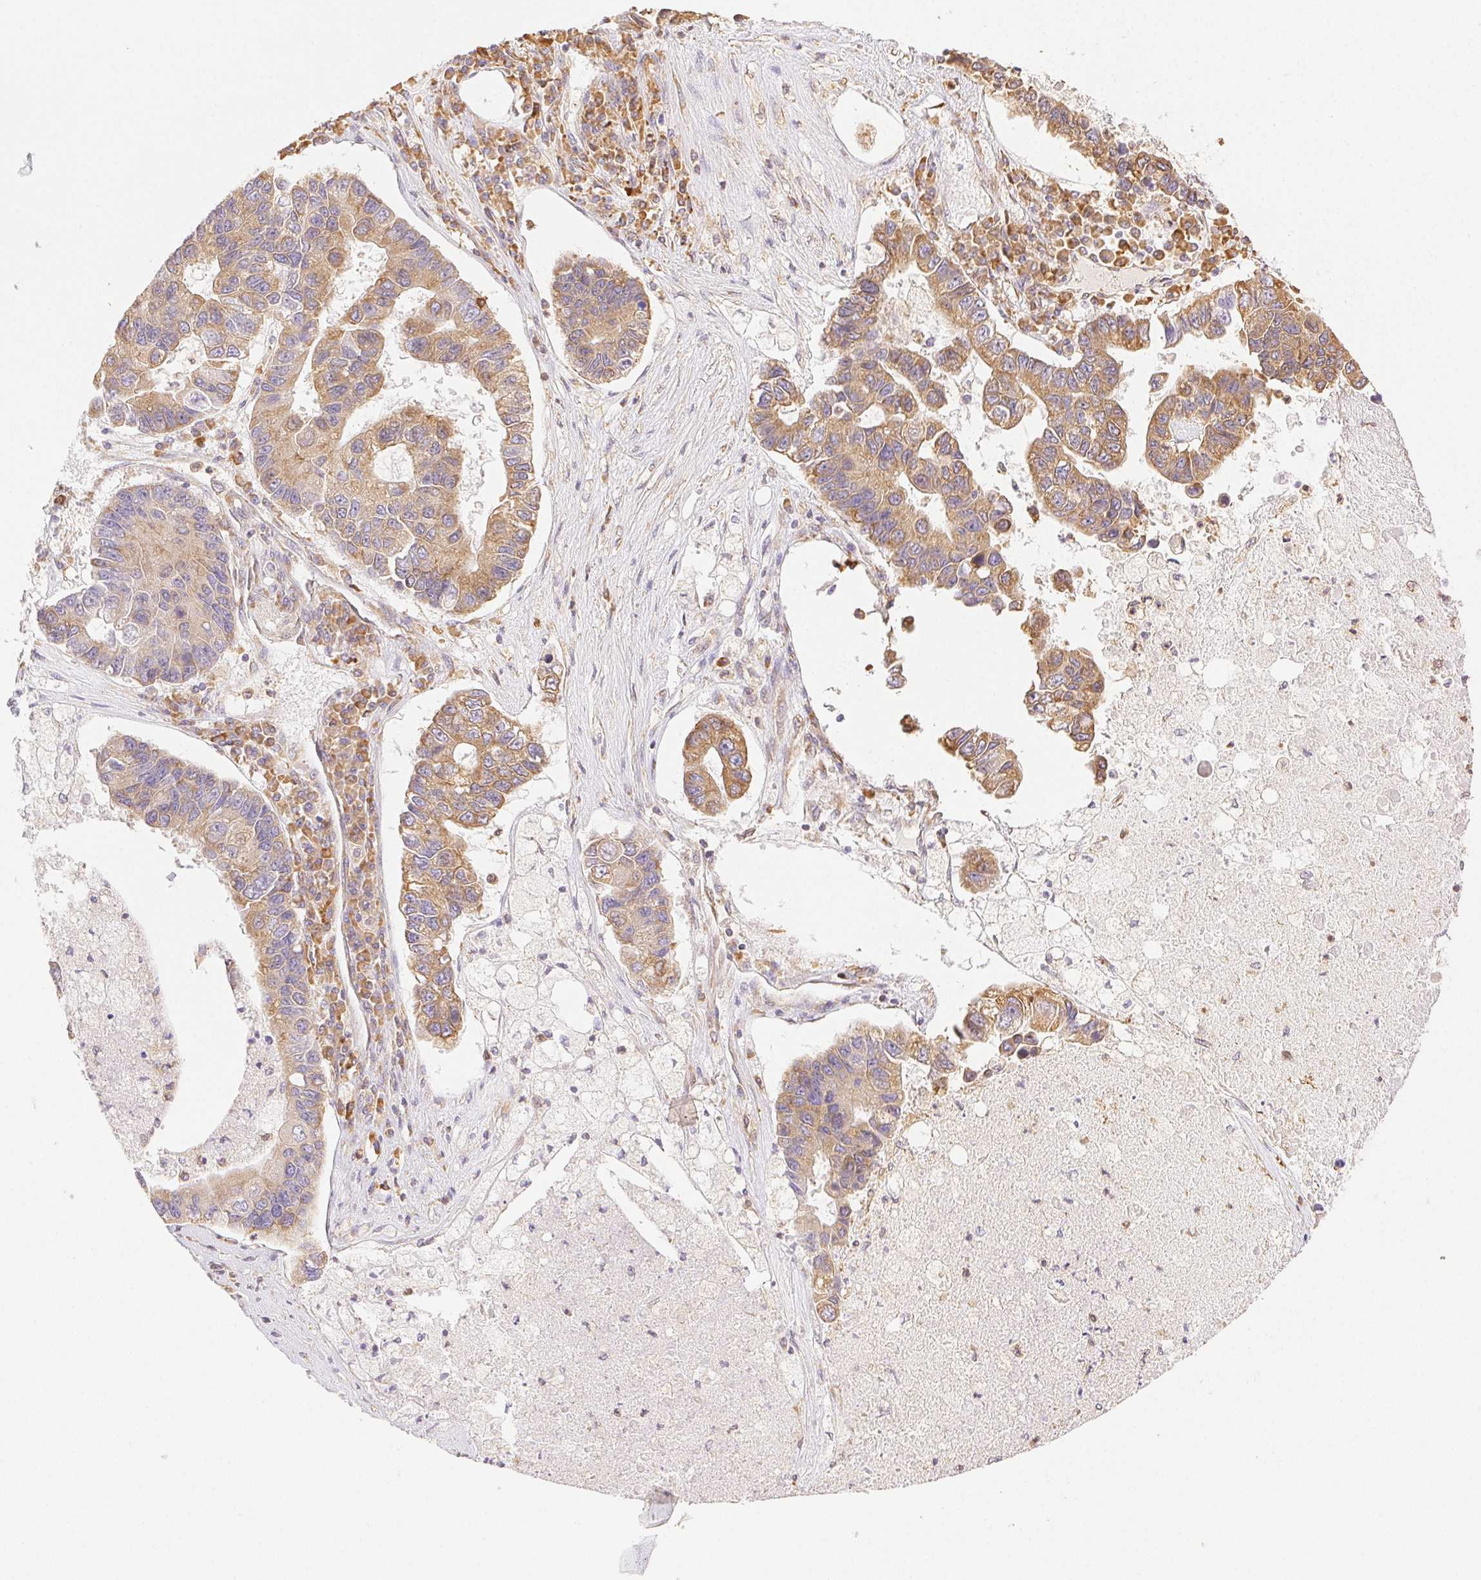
{"staining": {"intensity": "moderate", "quantity": "25%-75%", "location": "cytoplasmic/membranous"}, "tissue": "lung cancer", "cell_type": "Tumor cells", "image_type": "cancer", "snomed": [{"axis": "morphology", "description": "Adenocarcinoma, NOS"}, {"axis": "topography", "description": "Bronchus"}, {"axis": "topography", "description": "Lung"}], "caption": "This micrograph shows lung cancer stained with IHC to label a protein in brown. The cytoplasmic/membranous of tumor cells show moderate positivity for the protein. Nuclei are counter-stained blue.", "gene": "ENTREP1", "patient": {"sex": "female", "age": 51}}